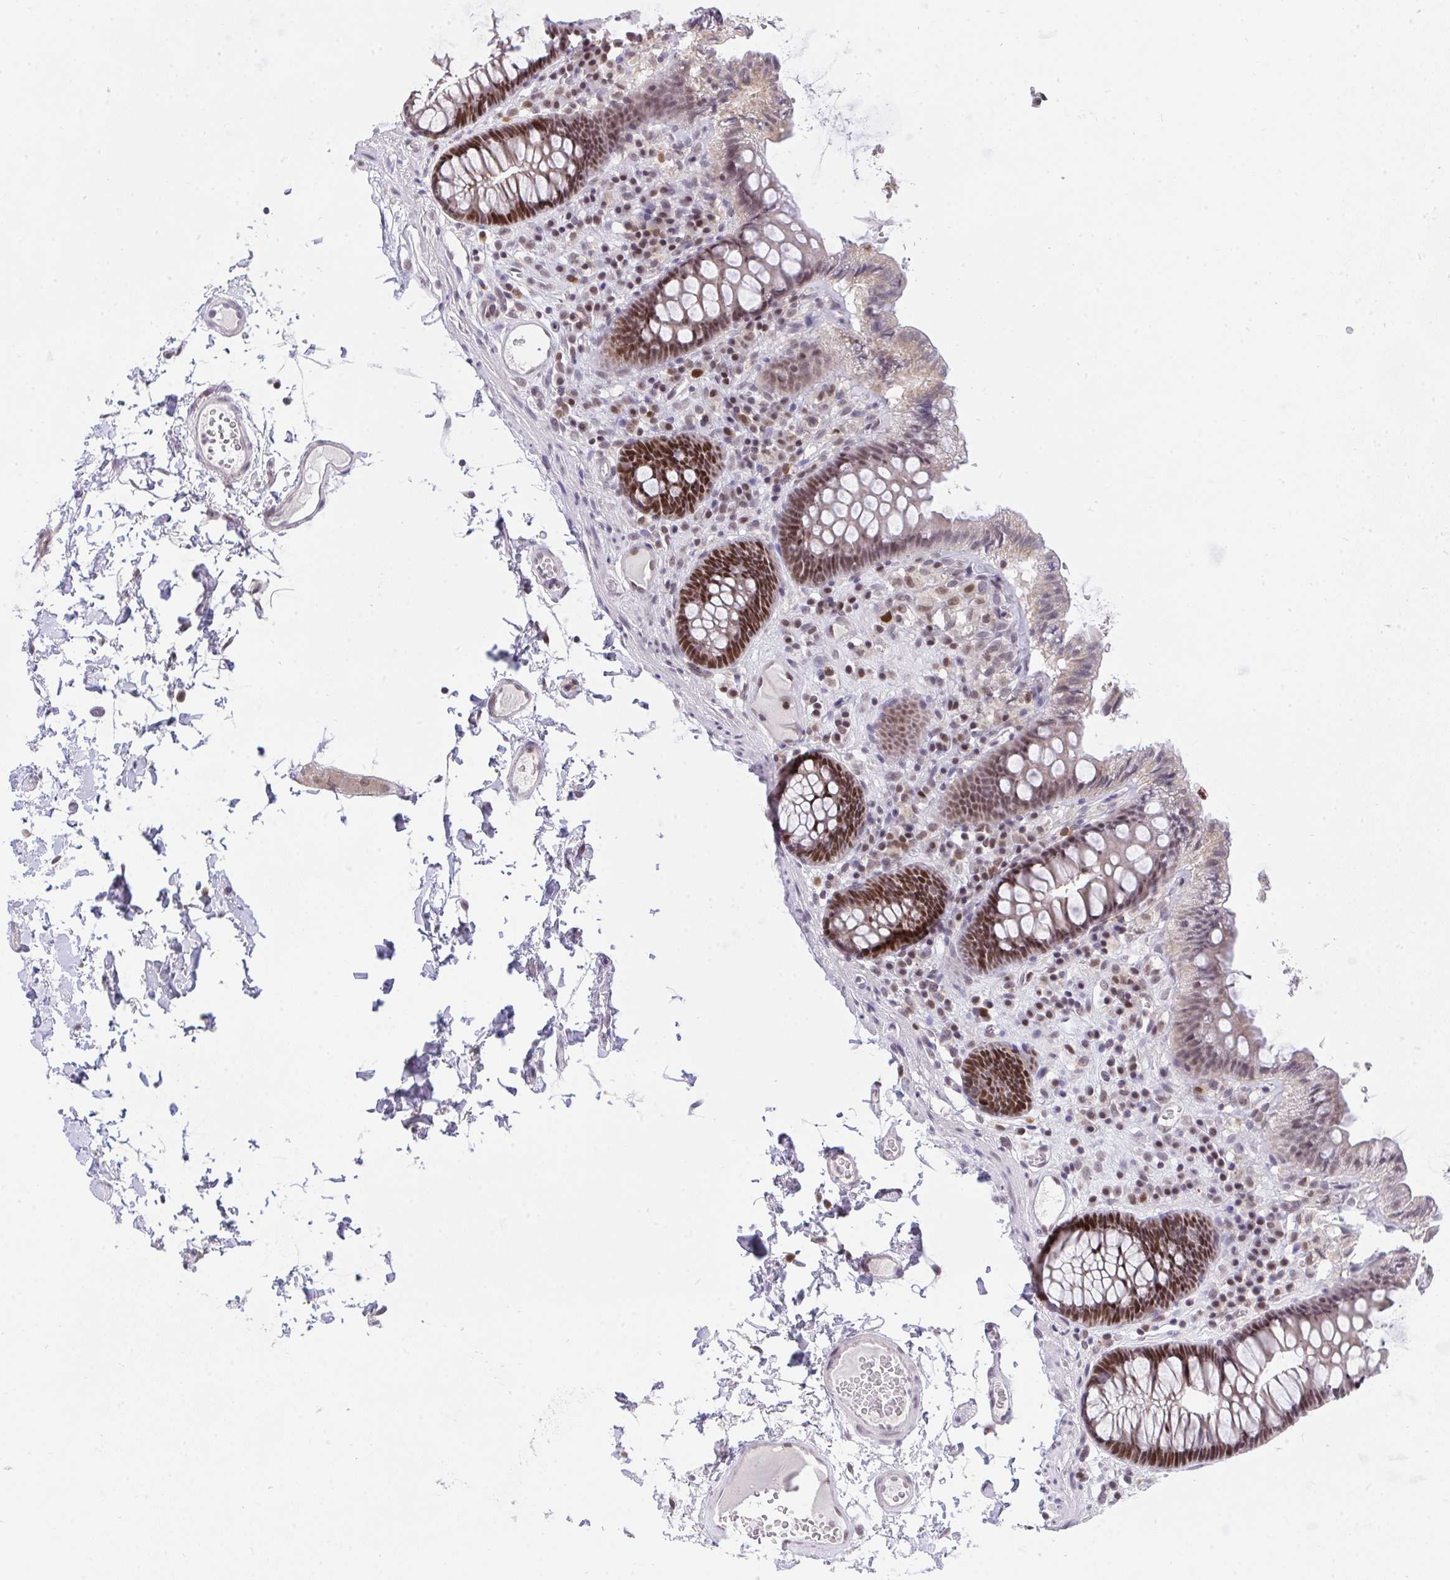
{"staining": {"intensity": "negative", "quantity": "none", "location": "none"}, "tissue": "colon", "cell_type": "Endothelial cells", "image_type": "normal", "snomed": [{"axis": "morphology", "description": "Normal tissue, NOS"}, {"axis": "topography", "description": "Colon"}, {"axis": "topography", "description": "Peripheral nerve tissue"}], "caption": "DAB (3,3'-diaminobenzidine) immunohistochemical staining of unremarkable colon exhibits no significant positivity in endothelial cells.", "gene": "RFC4", "patient": {"sex": "male", "age": 84}}